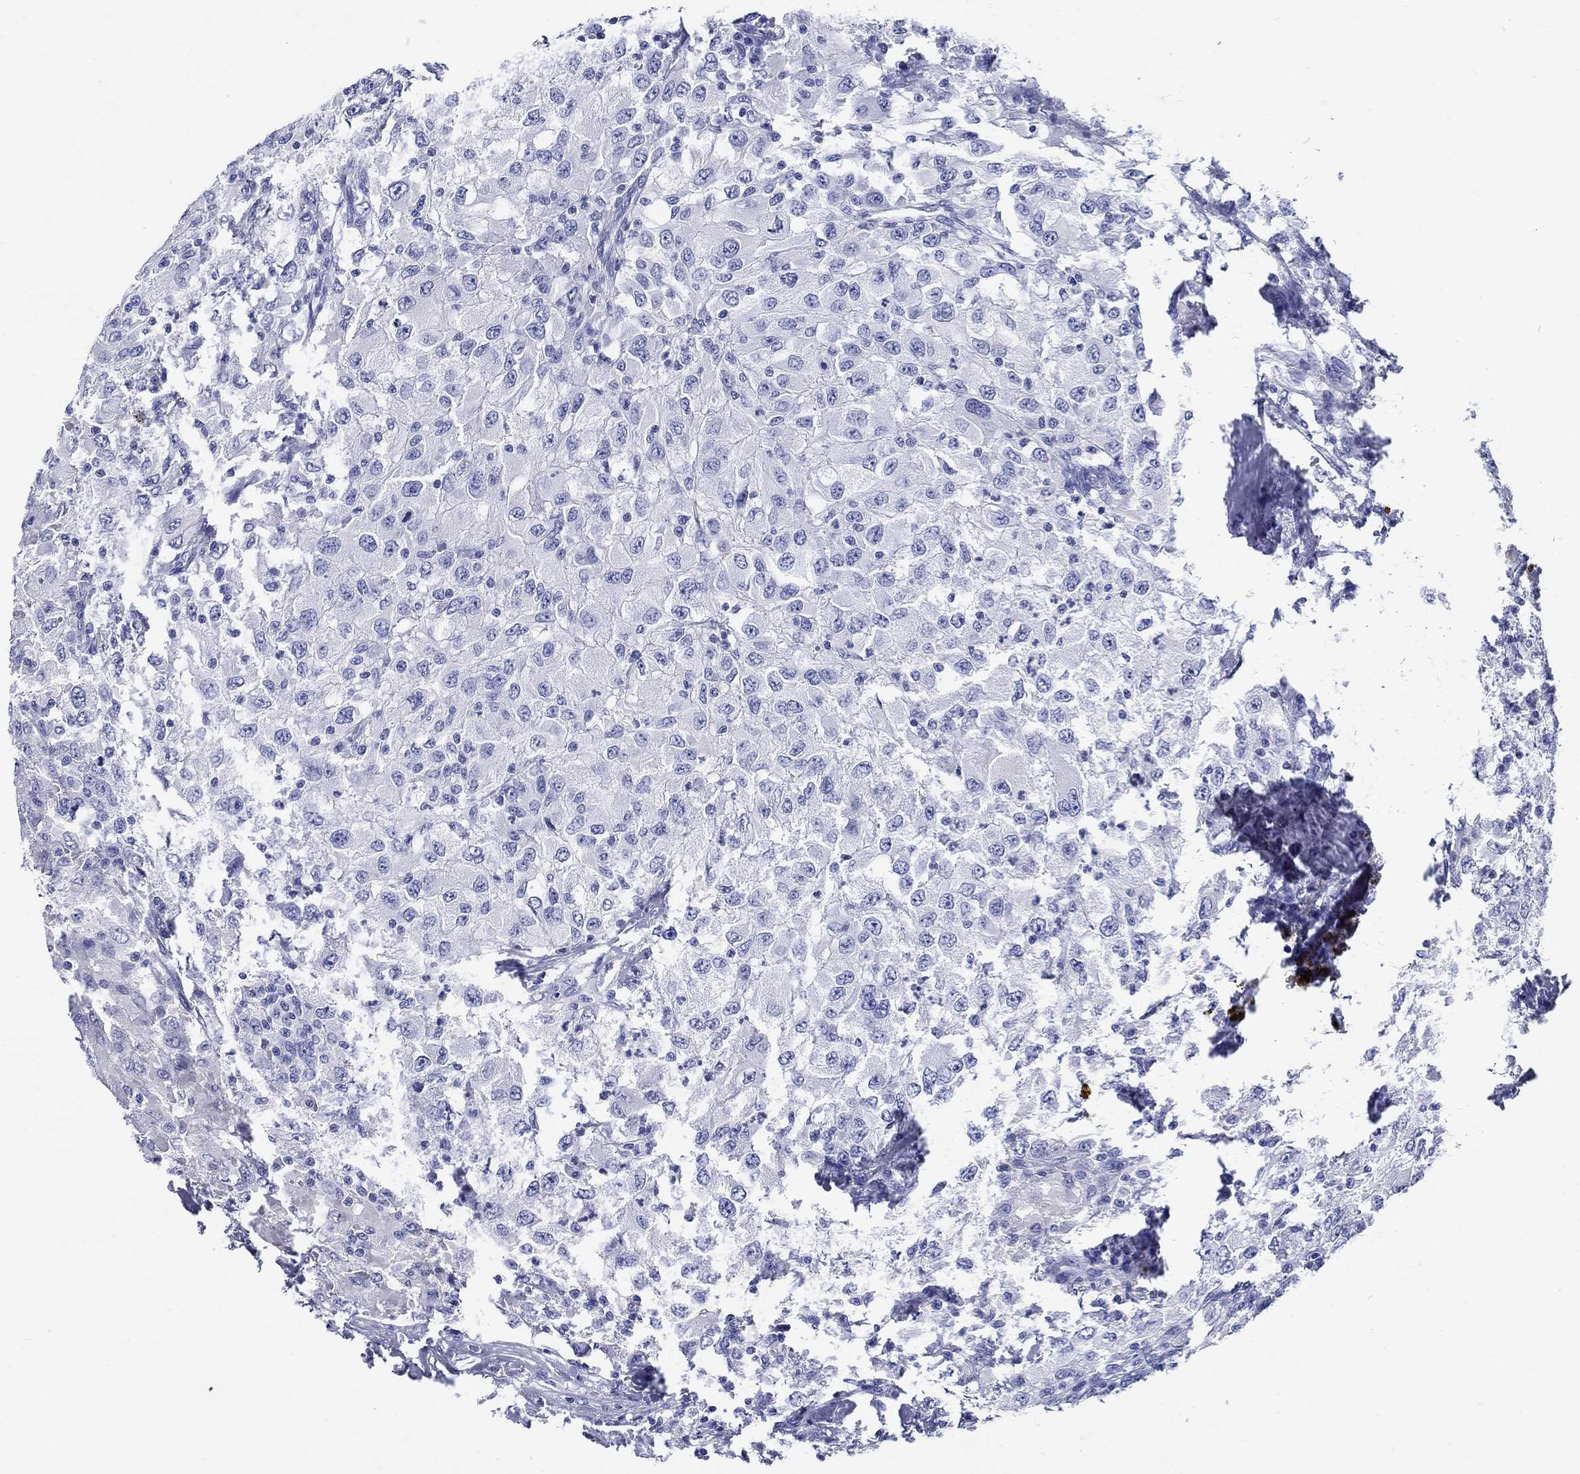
{"staining": {"intensity": "negative", "quantity": "none", "location": "none"}, "tissue": "renal cancer", "cell_type": "Tumor cells", "image_type": "cancer", "snomed": [{"axis": "morphology", "description": "Adenocarcinoma, NOS"}, {"axis": "topography", "description": "Kidney"}], "caption": "Renal cancer (adenocarcinoma) stained for a protein using immunohistochemistry (IHC) exhibits no expression tumor cells.", "gene": "CRYGS", "patient": {"sex": "female", "age": 67}}